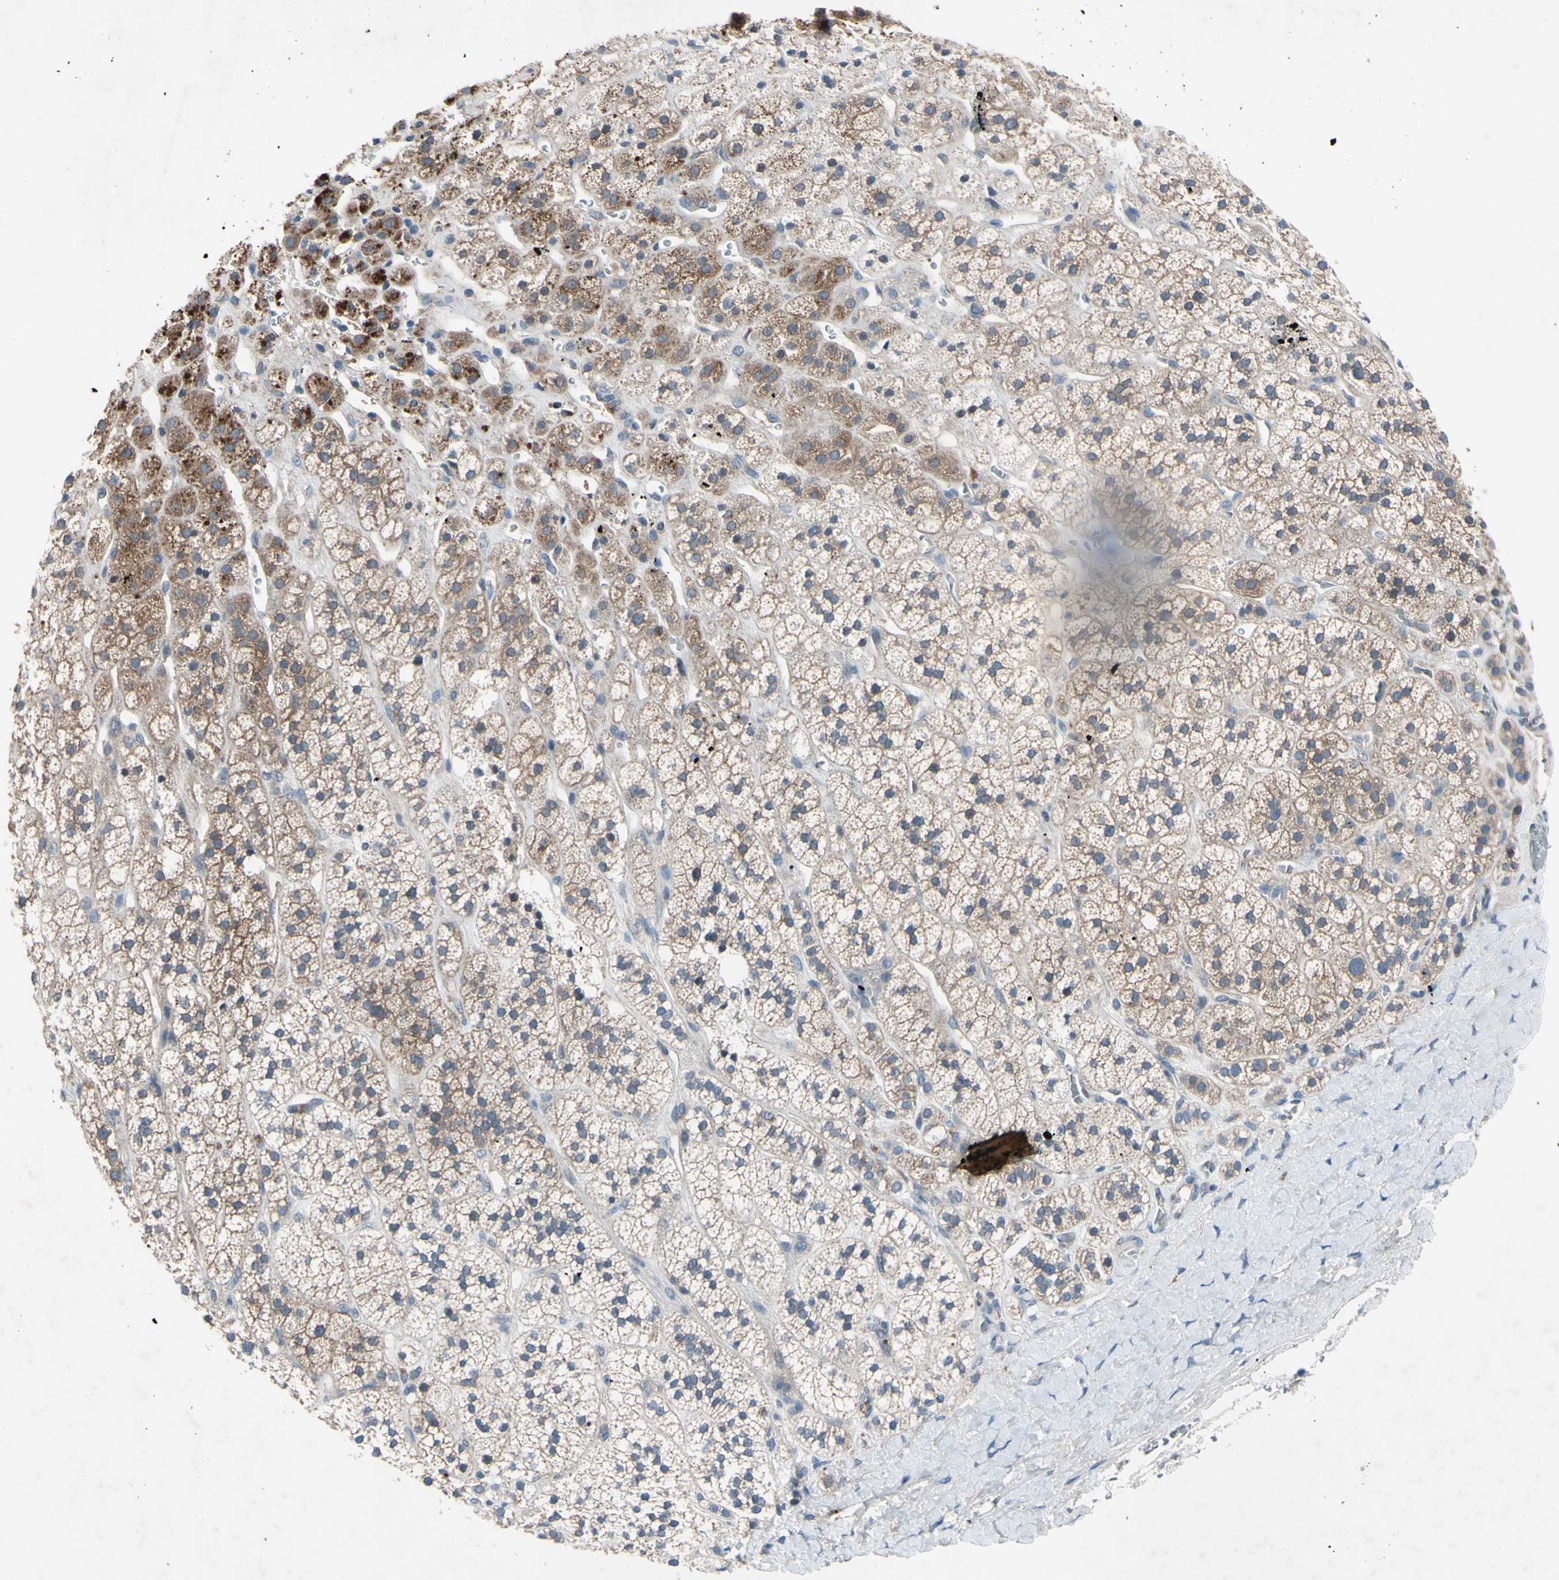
{"staining": {"intensity": "moderate", "quantity": "25%-75%", "location": "cytoplasmic/membranous"}, "tissue": "adrenal gland", "cell_type": "Glandular cells", "image_type": "normal", "snomed": [{"axis": "morphology", "description": "Normal tissue, NOS"}, {"axis": "topography", "description": "Adrenal gland"}], "caption": "Unremarkable adrenal gland was stained to show a protein in brown. There is medium levels of moderate cytoplasmic/membranous expression in about 25%-75% of glandular cells. The staining was performed using DAB to visualize the protein expression in brown, while the nuclei were stained in blue with hematoxylin (Magnification: 20x).", "gene": "HILPDA", "patient": {"sex": "male", "age": 56}}